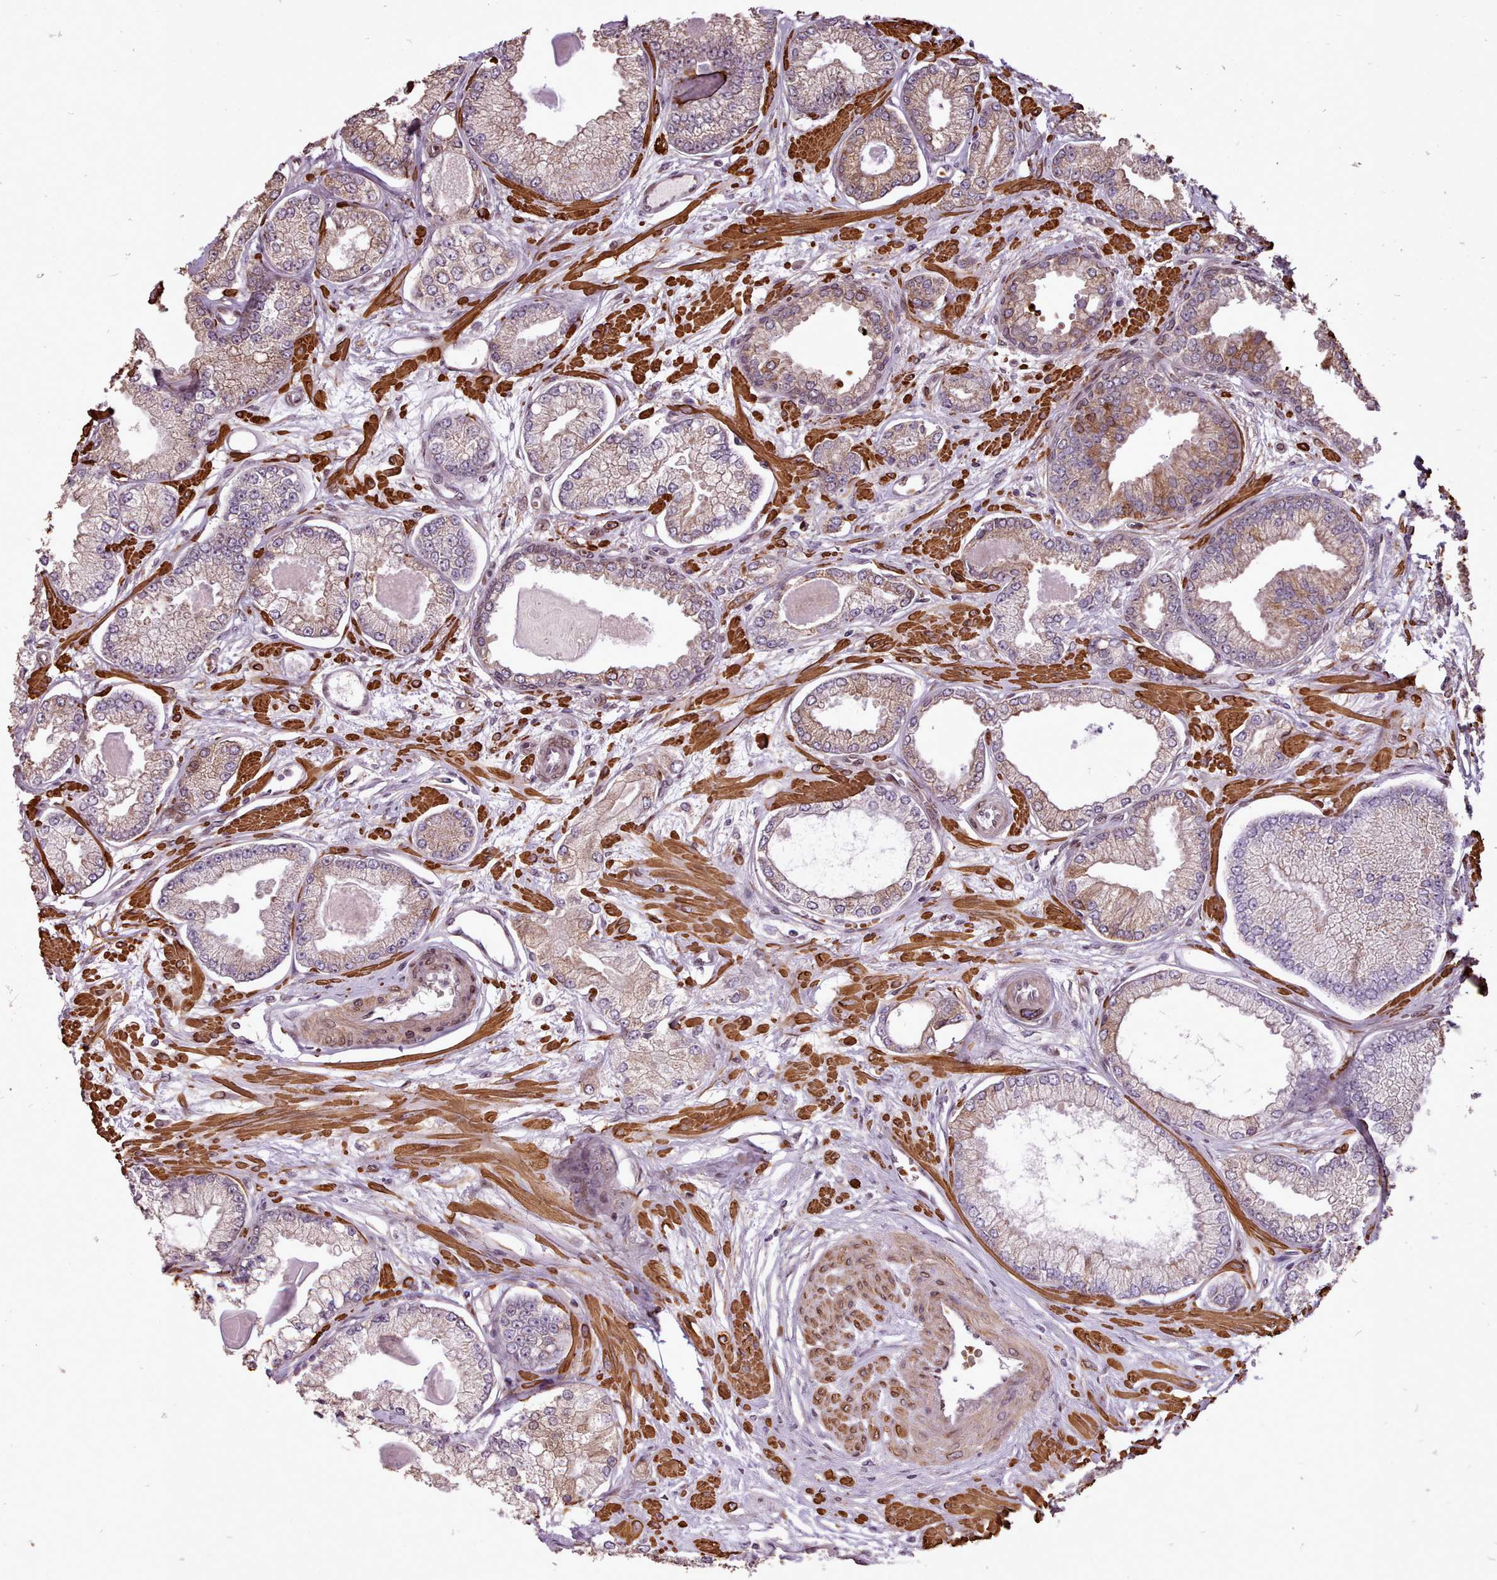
{"staining": {"intensity": "moderate", "quantity": "<25%", "location": "cytoplasmic/membranous"}, "tissue": "prostate cancer", "cell_type": "Tumor cells", "image_type": "cancer", "snomed": [{"axis": "morphology", "description": "Adenocarcinoma, Low grade"}, {"axis": "topography", "description": "Prostate"}], "caption": "A brown stain highlights moderate cytoplasmic/membranous staining of a protein in prostate low-grade adenocarcinoma tumor cells.", "gene": "CABP1", "patient": {"sex": "male", "age": 64}}